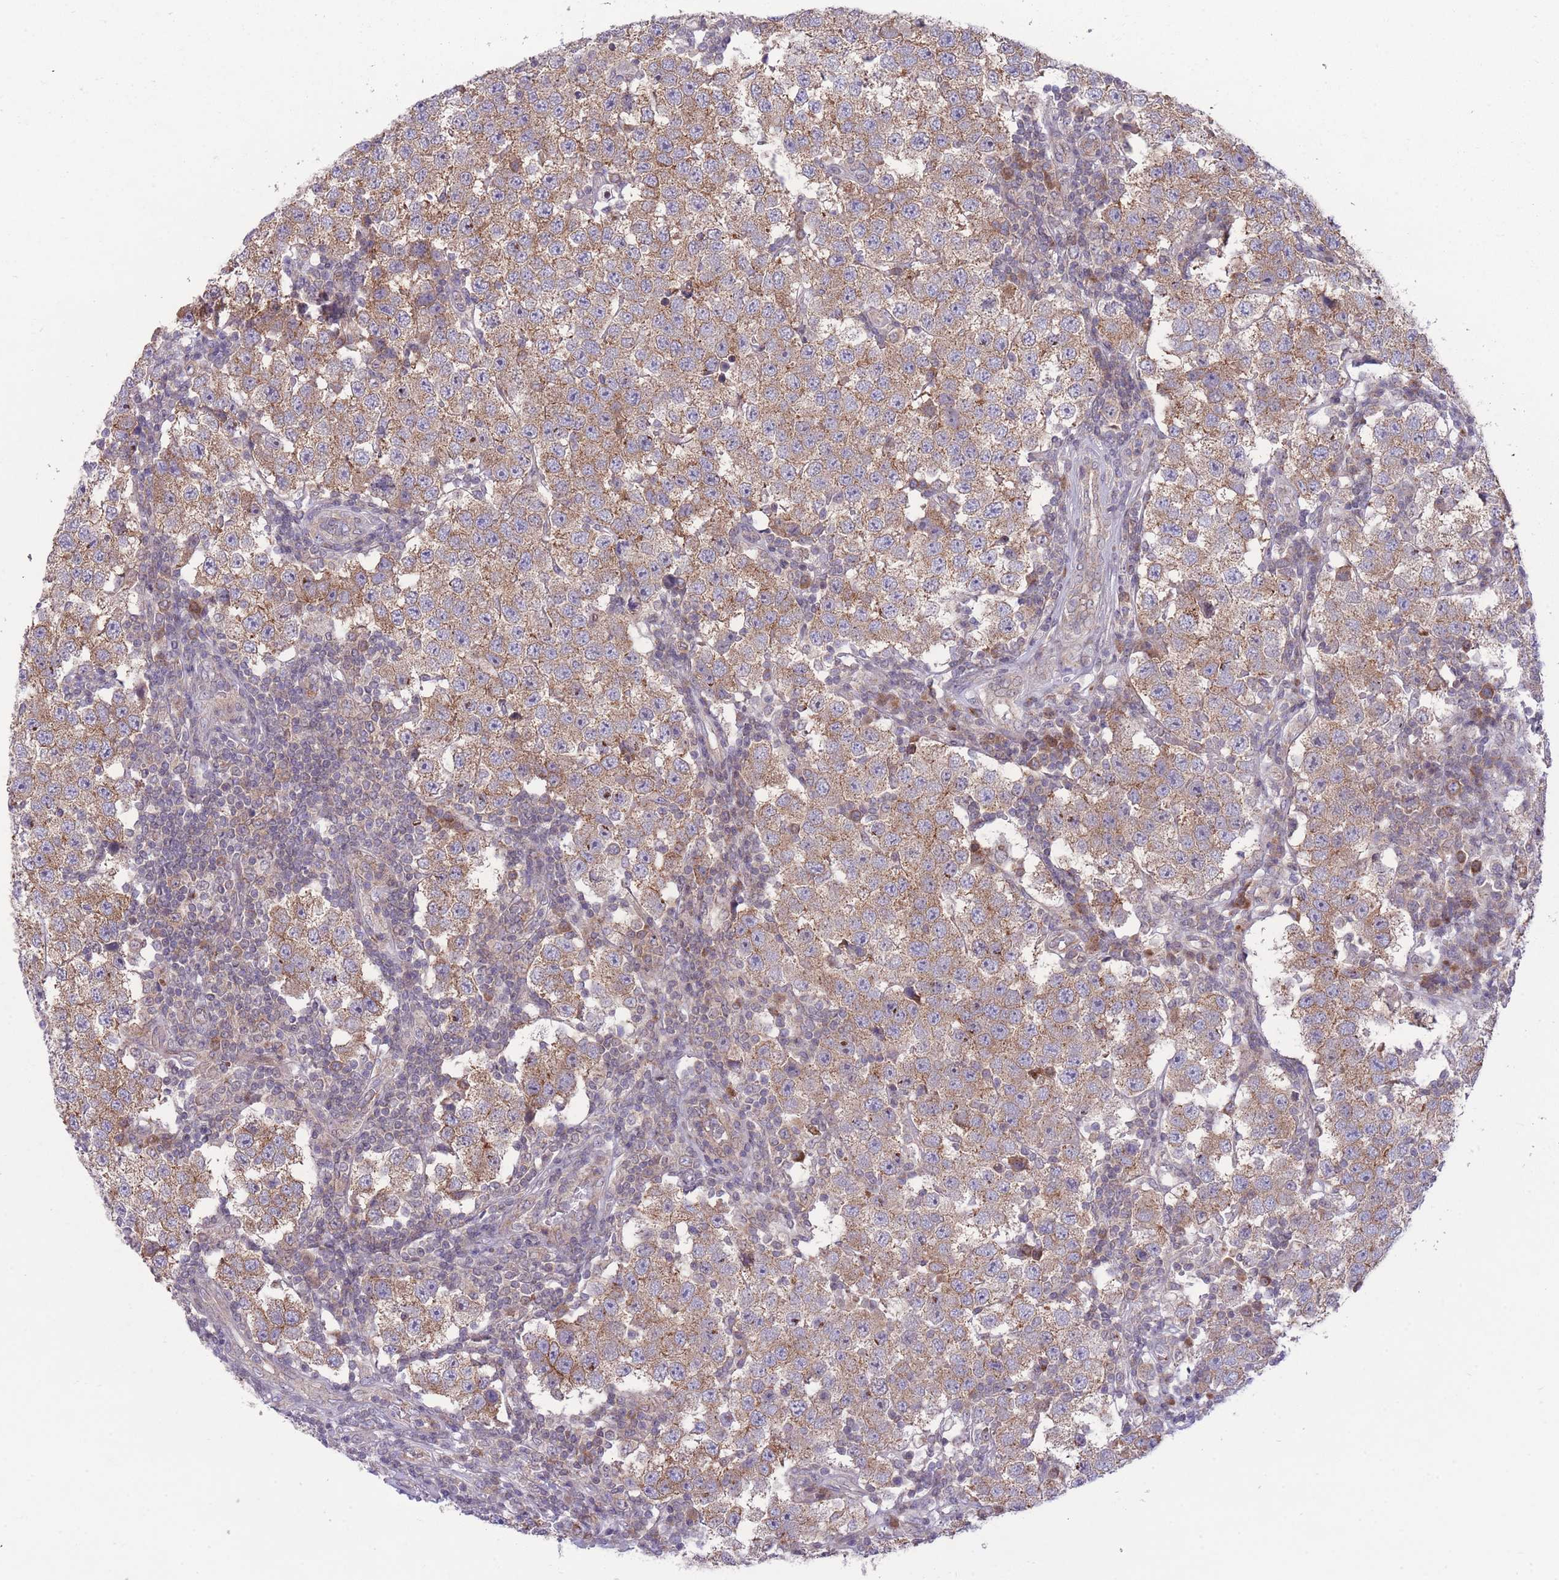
{"staining": {"intensity": "moderate", "quantity": ">75%", "location": "cytoplasmic/membranous"}, "tissue": "testis cancer", "cell_type": "Tumor cells", "image_type": "cancer", "snomed": [{"axis": "morphology", "description": "Seminoma, NOS"}, {"axis": "topography", "description": "Testis"}], "caption": "Immunohistochemical staining of testis cancer shows medium levels of moderate cytoplasmic/membranous positivity in about >75% of tumor cells. The staining was performed using DAB (3,3'-diaminobenzidine), with brown indicating positive protein expression. Nuclei are stained blue with hematoxylin.", "gene": "RIC8A", "patient": {"sex": "male", "age": 34}}